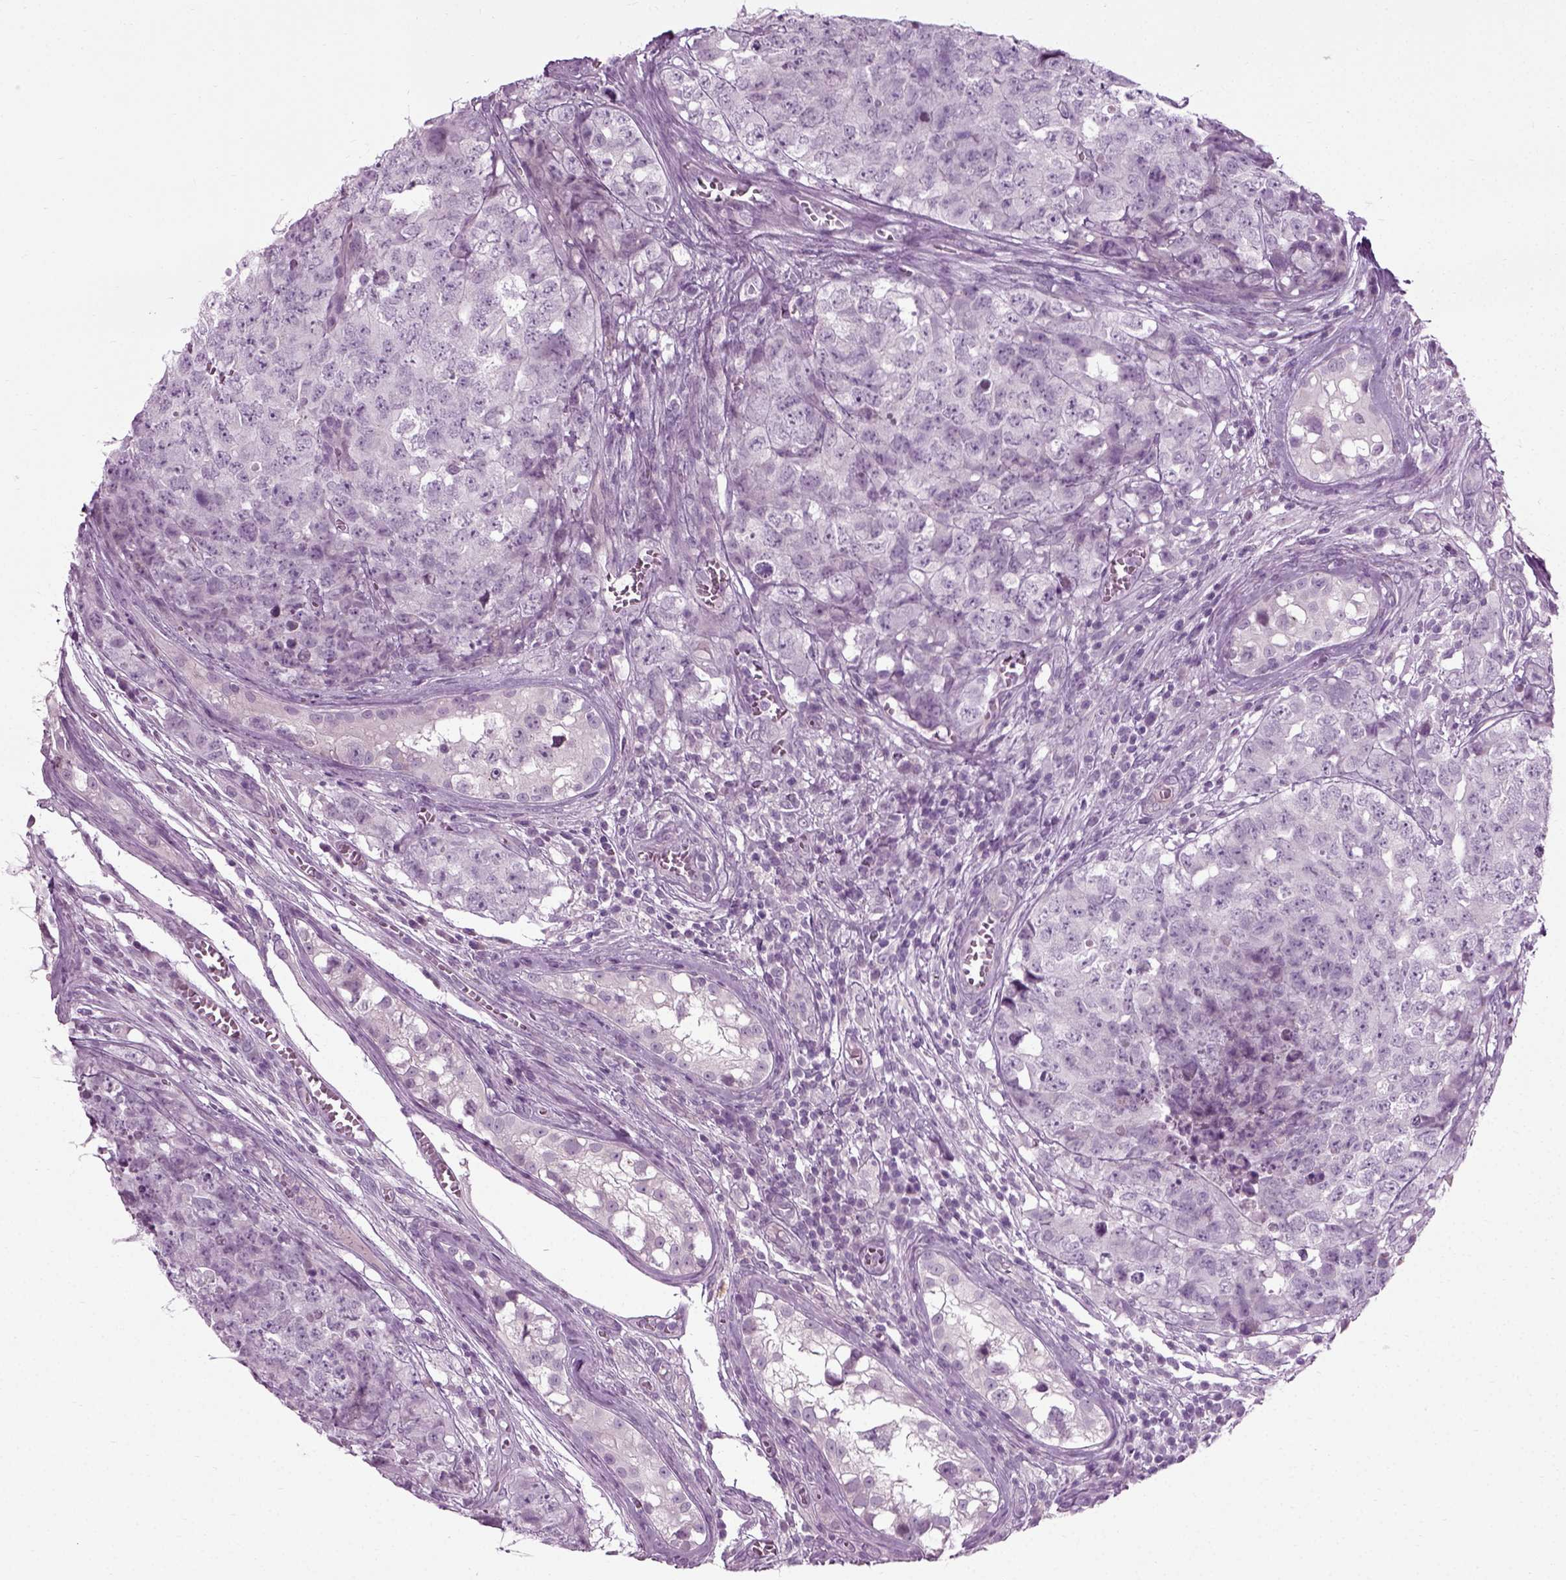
{"staining": {"intensity": "negative", "quantity": "none", "location": "none"}, "tissue": "testis cancer", "cell_type": "Tumor cells", "image_type": "cancer", "snomed": [{"axis": "morphology", "description": "Carcinoma, Embryonal, NOS"}, {"axis": "topography", "description": "Testis"}], "caption": "This is an IHC micrograph of human testis cancer. There is no staining in tumor cells.", "gene": "SCG5", "patient": {"sex": "male", "age": 23}}